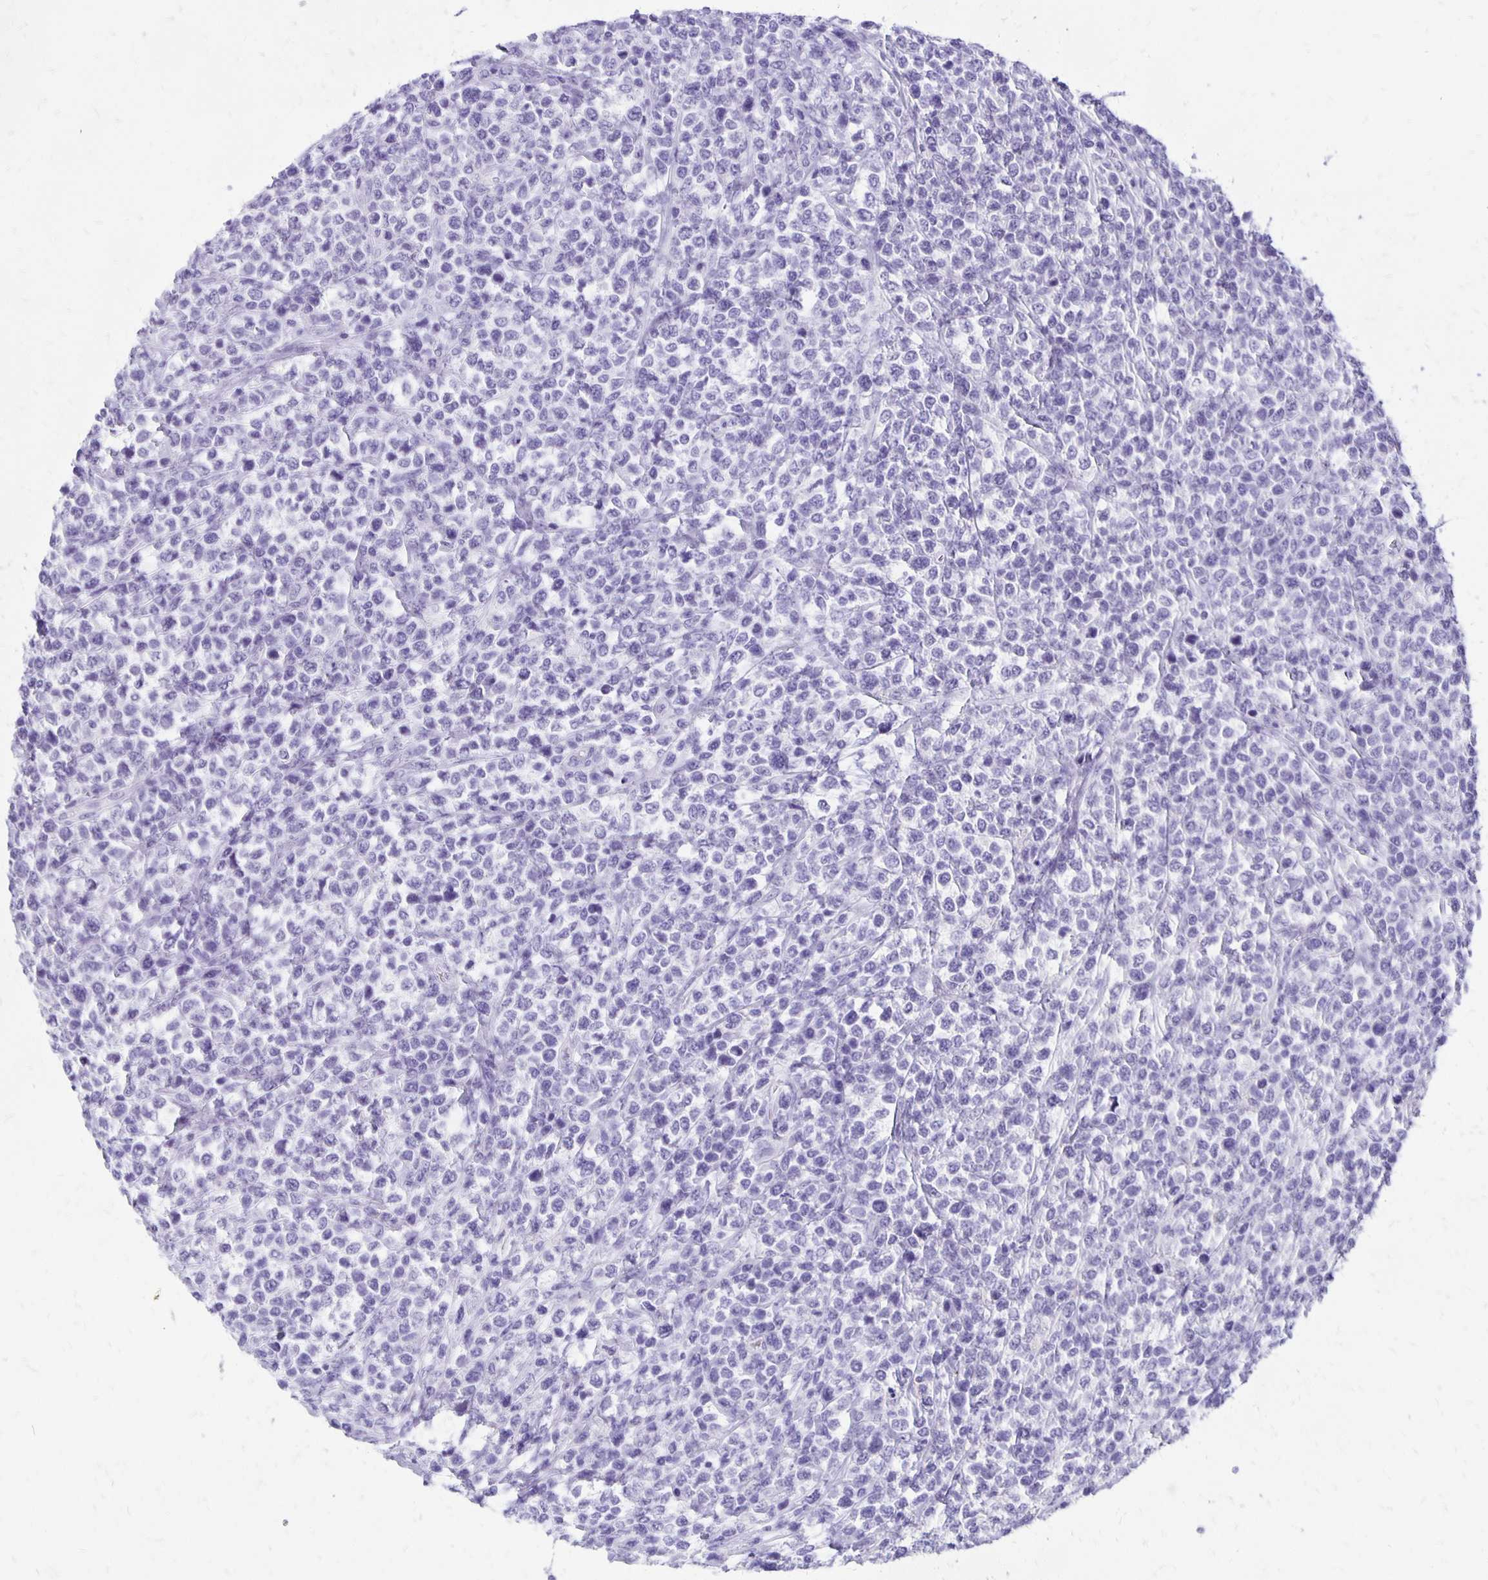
{"staining": {"intensity": "negative", "quantity": "none", "location": "none"}, "tissue": "lymphoma", "cell_type": "Tumor cells", "image_type": "cancer", "snomed": [{"axis": "morphology", "description": "Malignant lymphoma, non-Hodgkin's type, High grade"}, {"axis": "topography", "description": "Soft tissue"}], "caption": "The IHC photomicrograph has no significant positivity in tumor cells of high-grade malignant lymphoma, non-Hodgkin's type tissue. (Immunohistochemistry, brightfield microscopy, high magnification).", "gene": "ANKRD45", "patient": {"sex": "female", "age": 56}}